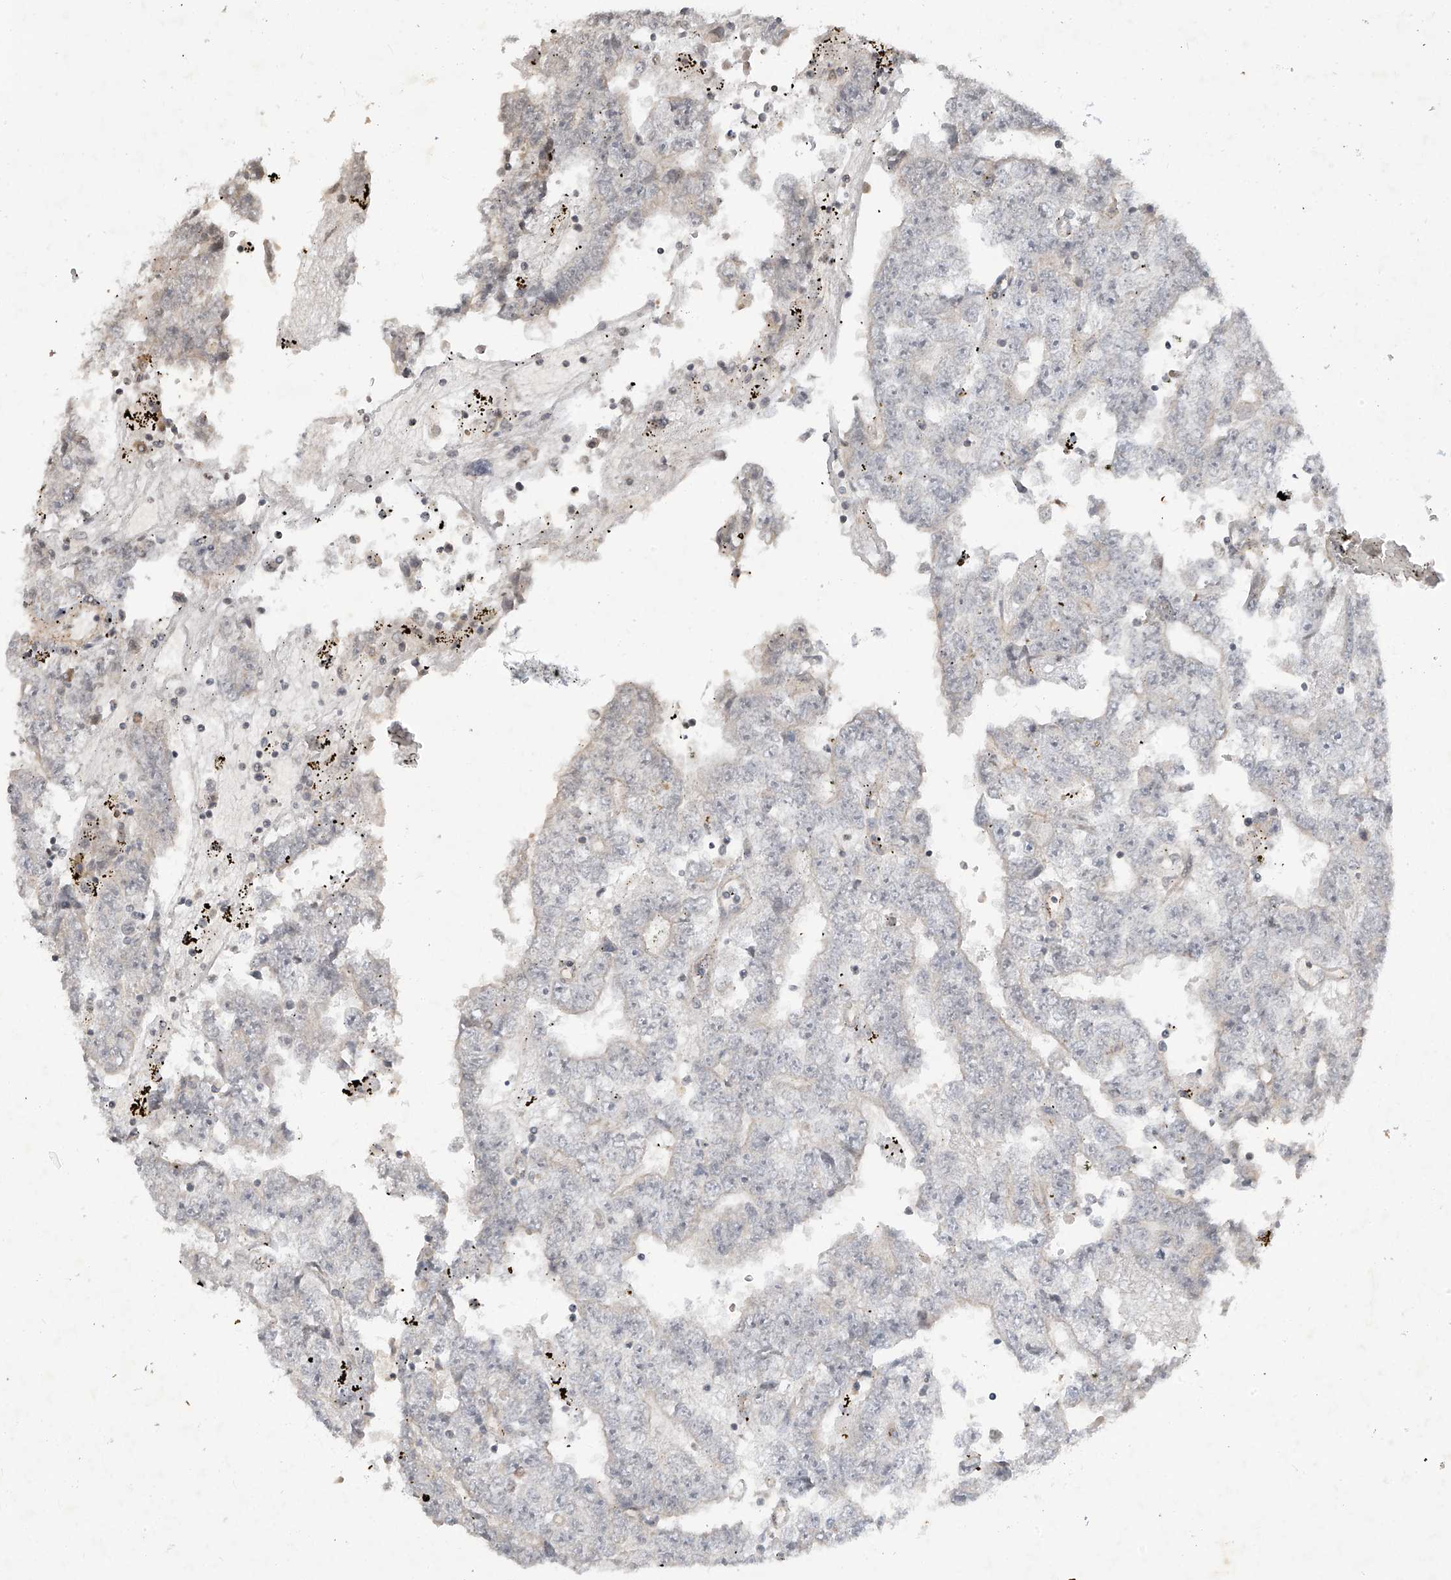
{"staining": {"intensity": "negative", "quantity": "none", "location": "none"}, "tissue": "testis cancer", "cell_type": "Tumor cells", "image_type": "cancer", "snomed": [{"axis": "morphology", "description": "Carcinoma, Embryonal, NOS"}, {"axis": "topography", "description": "Testis"}], "caption": "Immunohistochemistry (IHC) micrograph of neoplastic tissue: human testis cancer (embryonal carcinoma) stained with DAB displays no significant protein staining in tumor cells.", "gene": "DGKQ", "patient": {"sex": "male", "age": 25}}